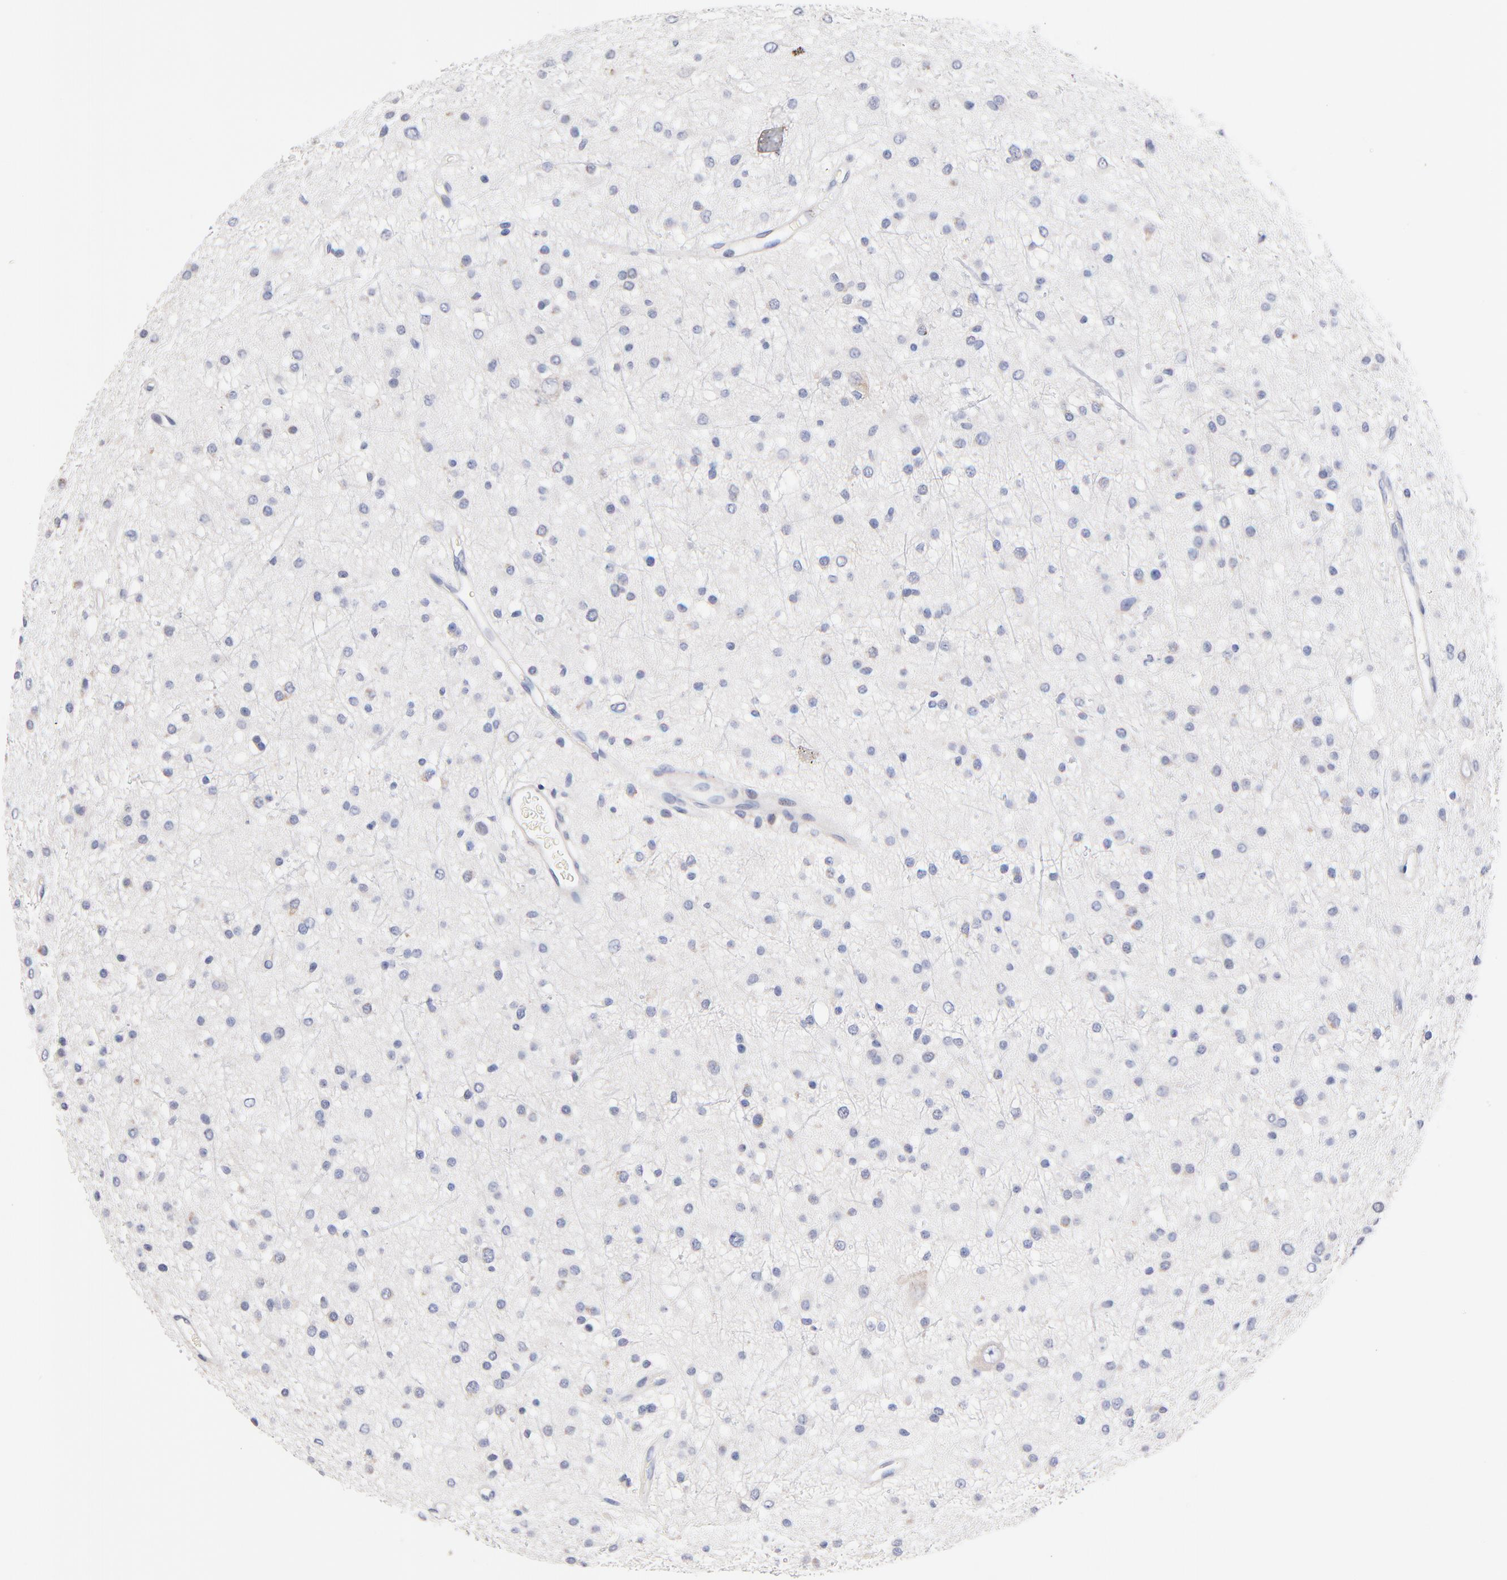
{"staining": {"intensity": "negative", "quantity": "none", "location": "none"}, "tissue": "glioma", "cell_type": "Tumor cells", "image_type": "cancer", "snomed": [{"axis": "morphology", "description": "Glioma, malignant, Low grade"}, {"axis": "topography", "description": "Brain"}], "caption": "An image of malignant low-grade glioma stained for a protein reveals no brown staining in tumor cells.", "gene": "TWNK", "patient": {"sex": "female", "age": 36}}